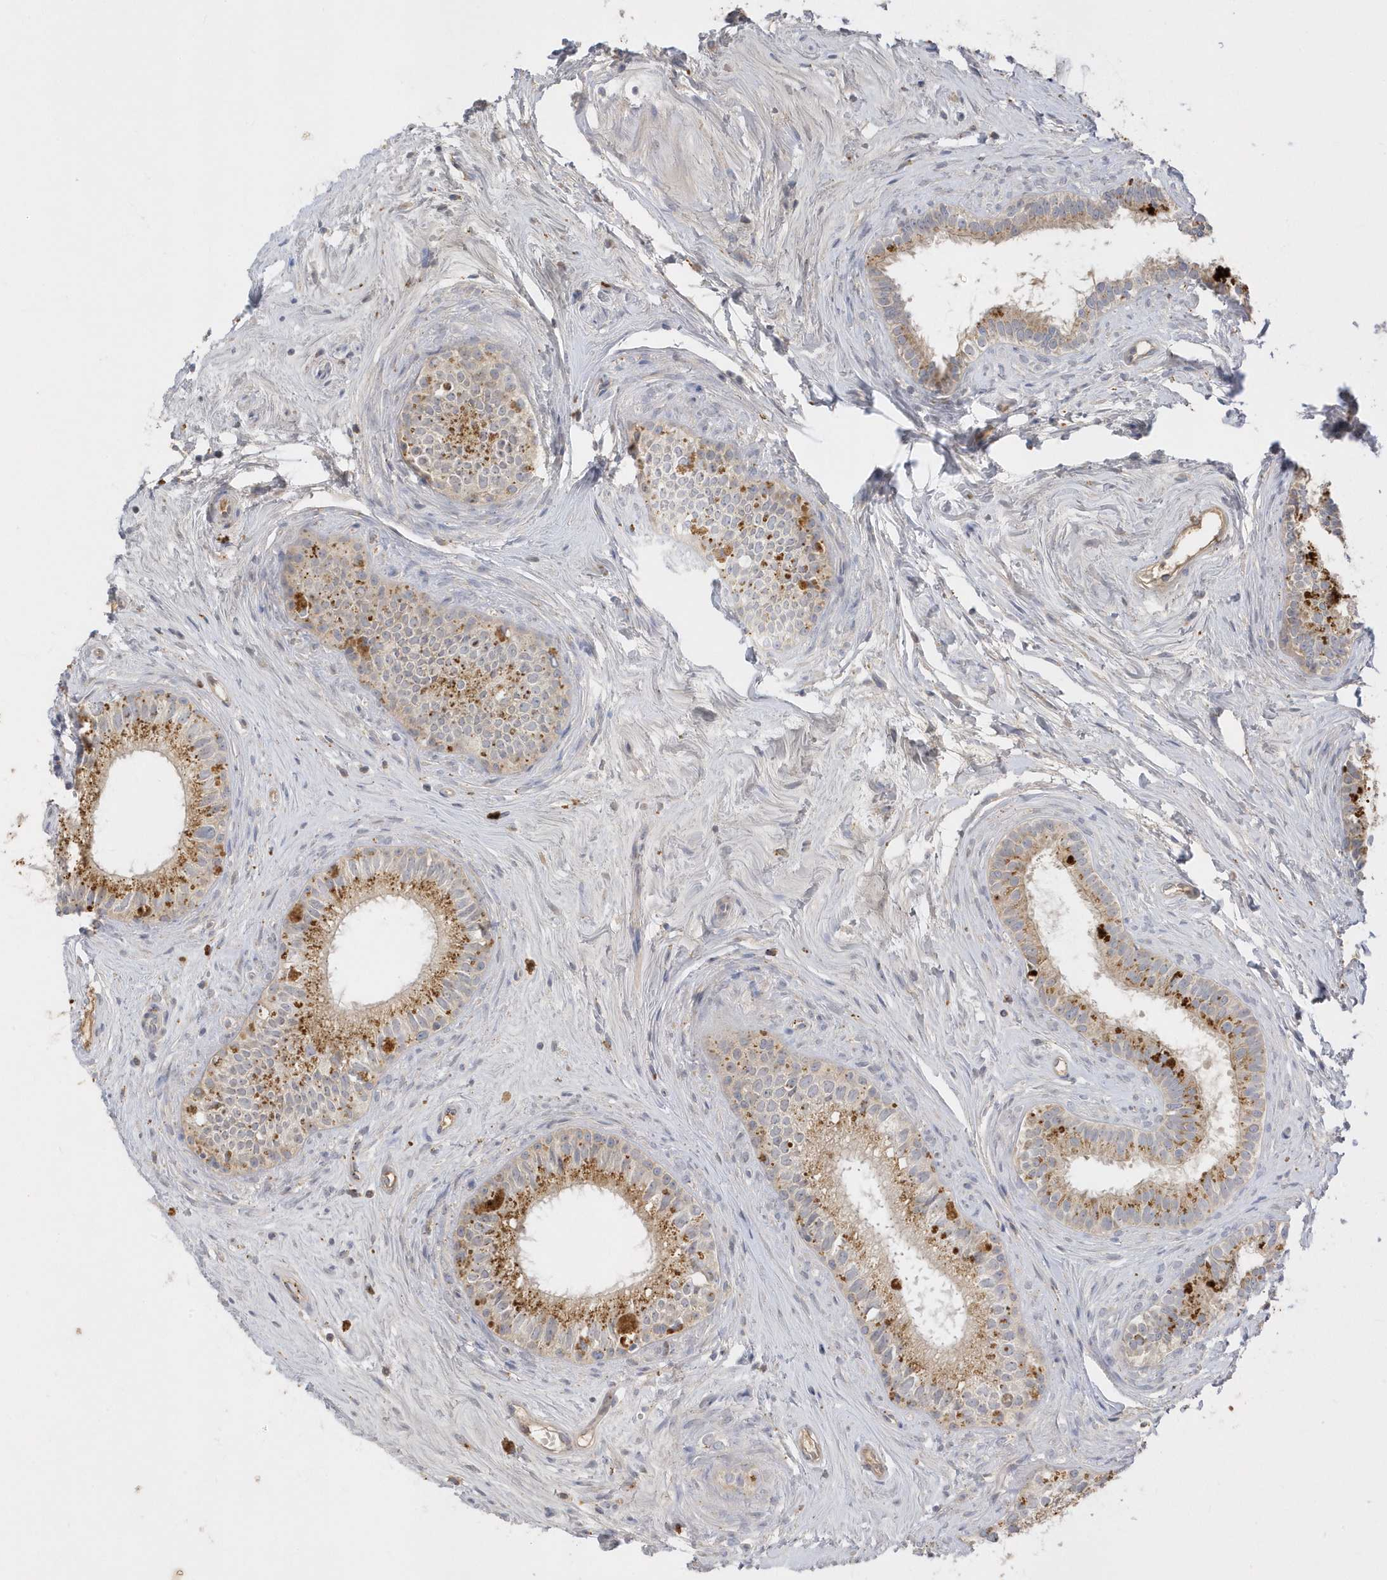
{"staining": {"intensity": "moderate", "quantity": ">75%", "location": "cytoplasmic/membranous"}, "tissue": "epididymis", "cell_type": "Glandular cells", "image_type": "normal", "snomed": [{"axis": "morphology", "description": "Normal tissue, NOS"}, {"axis": "topography", "description": "Epididymis"}], "caption": "Immunohistochemistry staining of normal epididymis, which reveals medium levels of moderate cytoplasmic/membranous expression in approximately >75% of glandular cells indicating moderate cytoplasmic/membranous protein positivity. The staining was performed using DAB (brown) for protein detection and nuclei were counterstained in hematoxylin (blue).", "gene": "DPP9", "patient": {"sex": "male", "age": 71}}